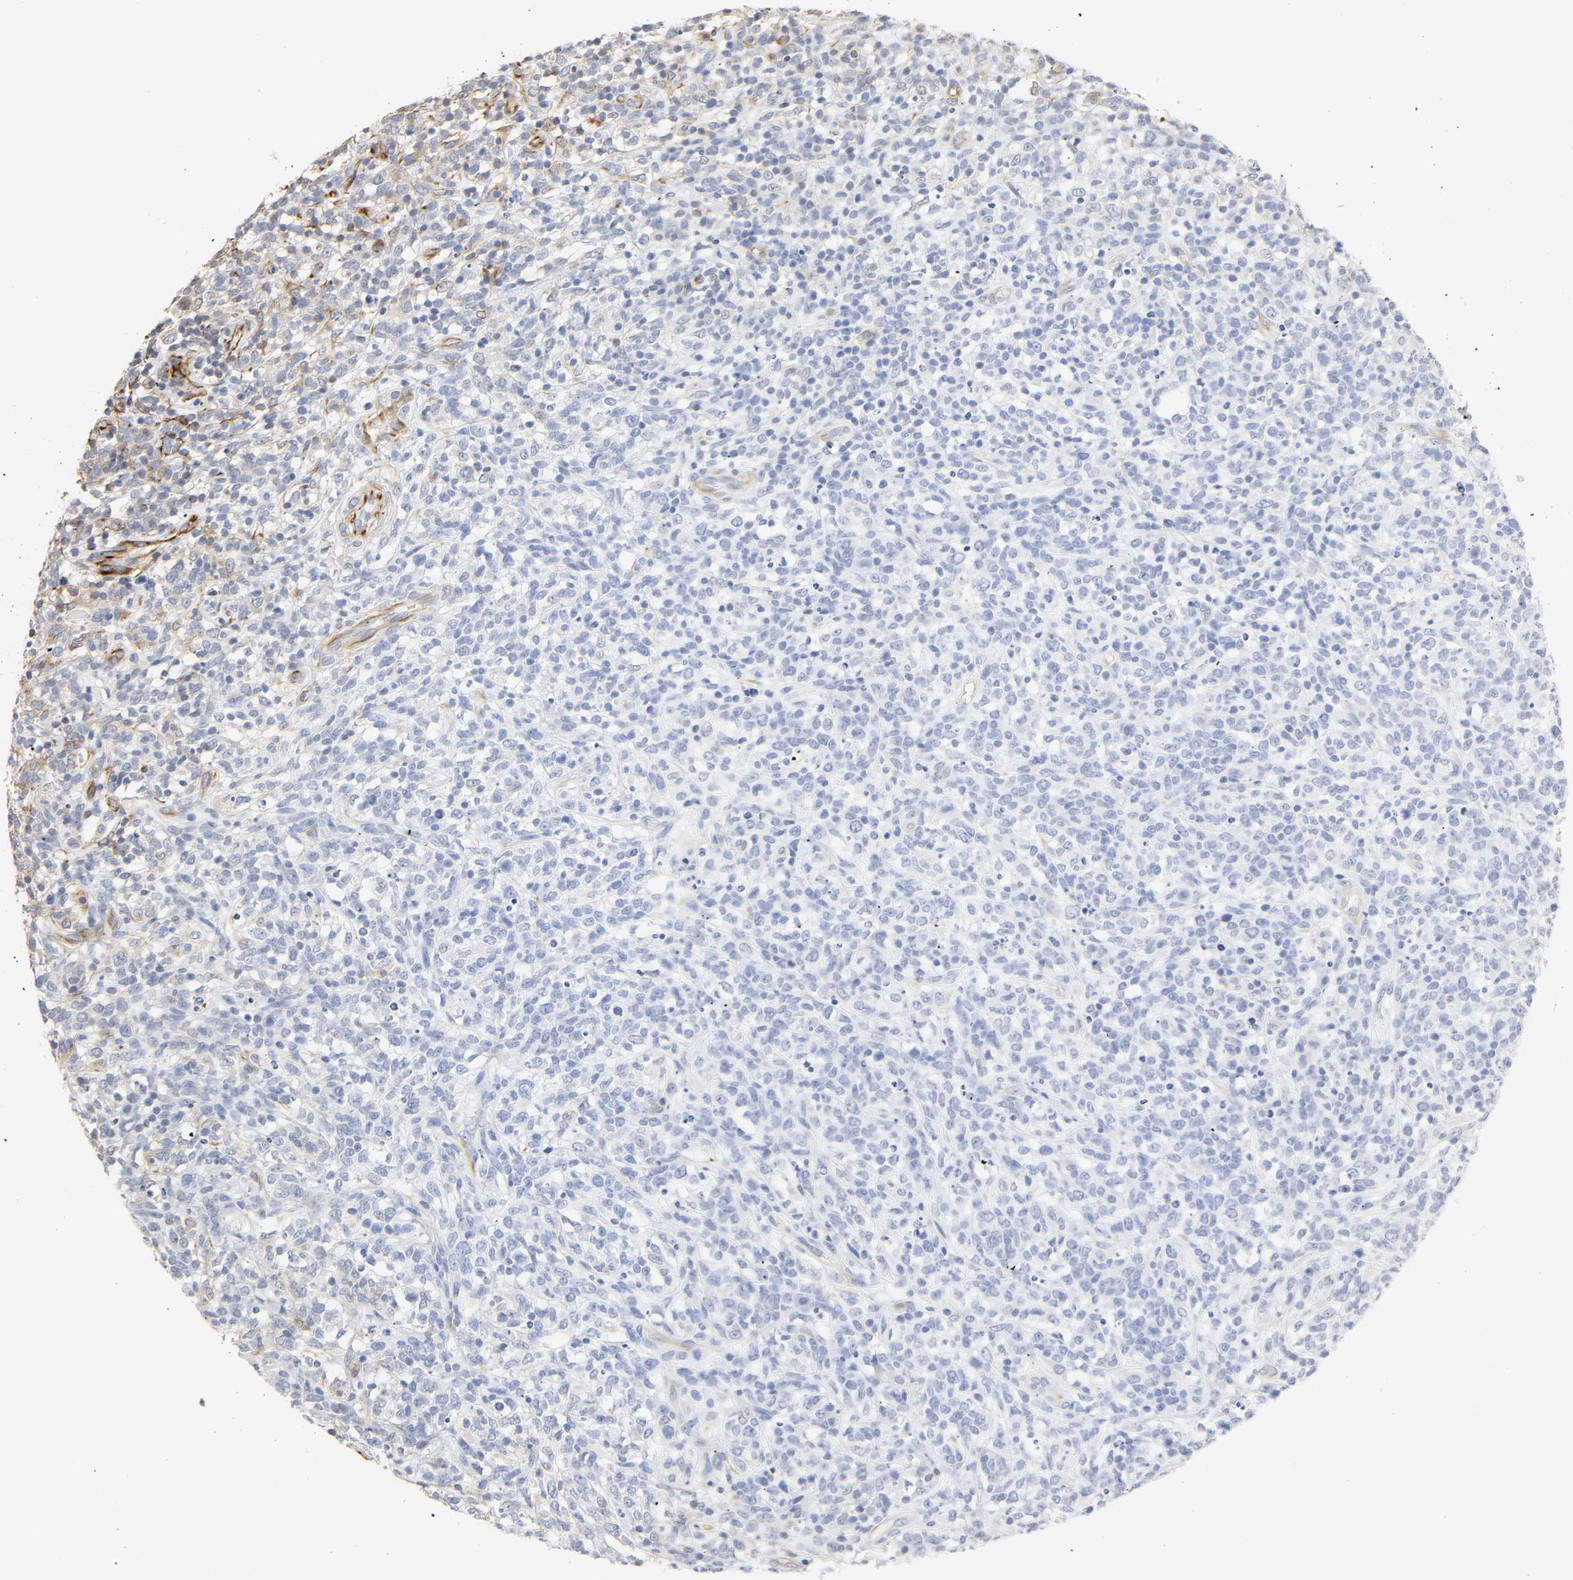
{"staining": {"intensity": "weak", "quantity": "25%-75%", "location": "cytoplasmic/membranous"}, "tissue": "lymphoma", "cell_type": "Tumor cells", "image_type": "cancer", "snomed": [{"axis": "morphology", "description": "Malignant lymphoma, non-Hodgkin's type, High grade"}, {"axis": "topography", "description": "Lymph node"}], "caption": "A high-resolution histopathology image shows IHC staining of high-grade malignant lymphoma, non-Hodgkin's type, which shows weak cytoplasmic/membranous staining in approximately 25%-75% of tumor cells.", "gene": "FAM118A", "patient": {"sex": "female", "age": 73}}